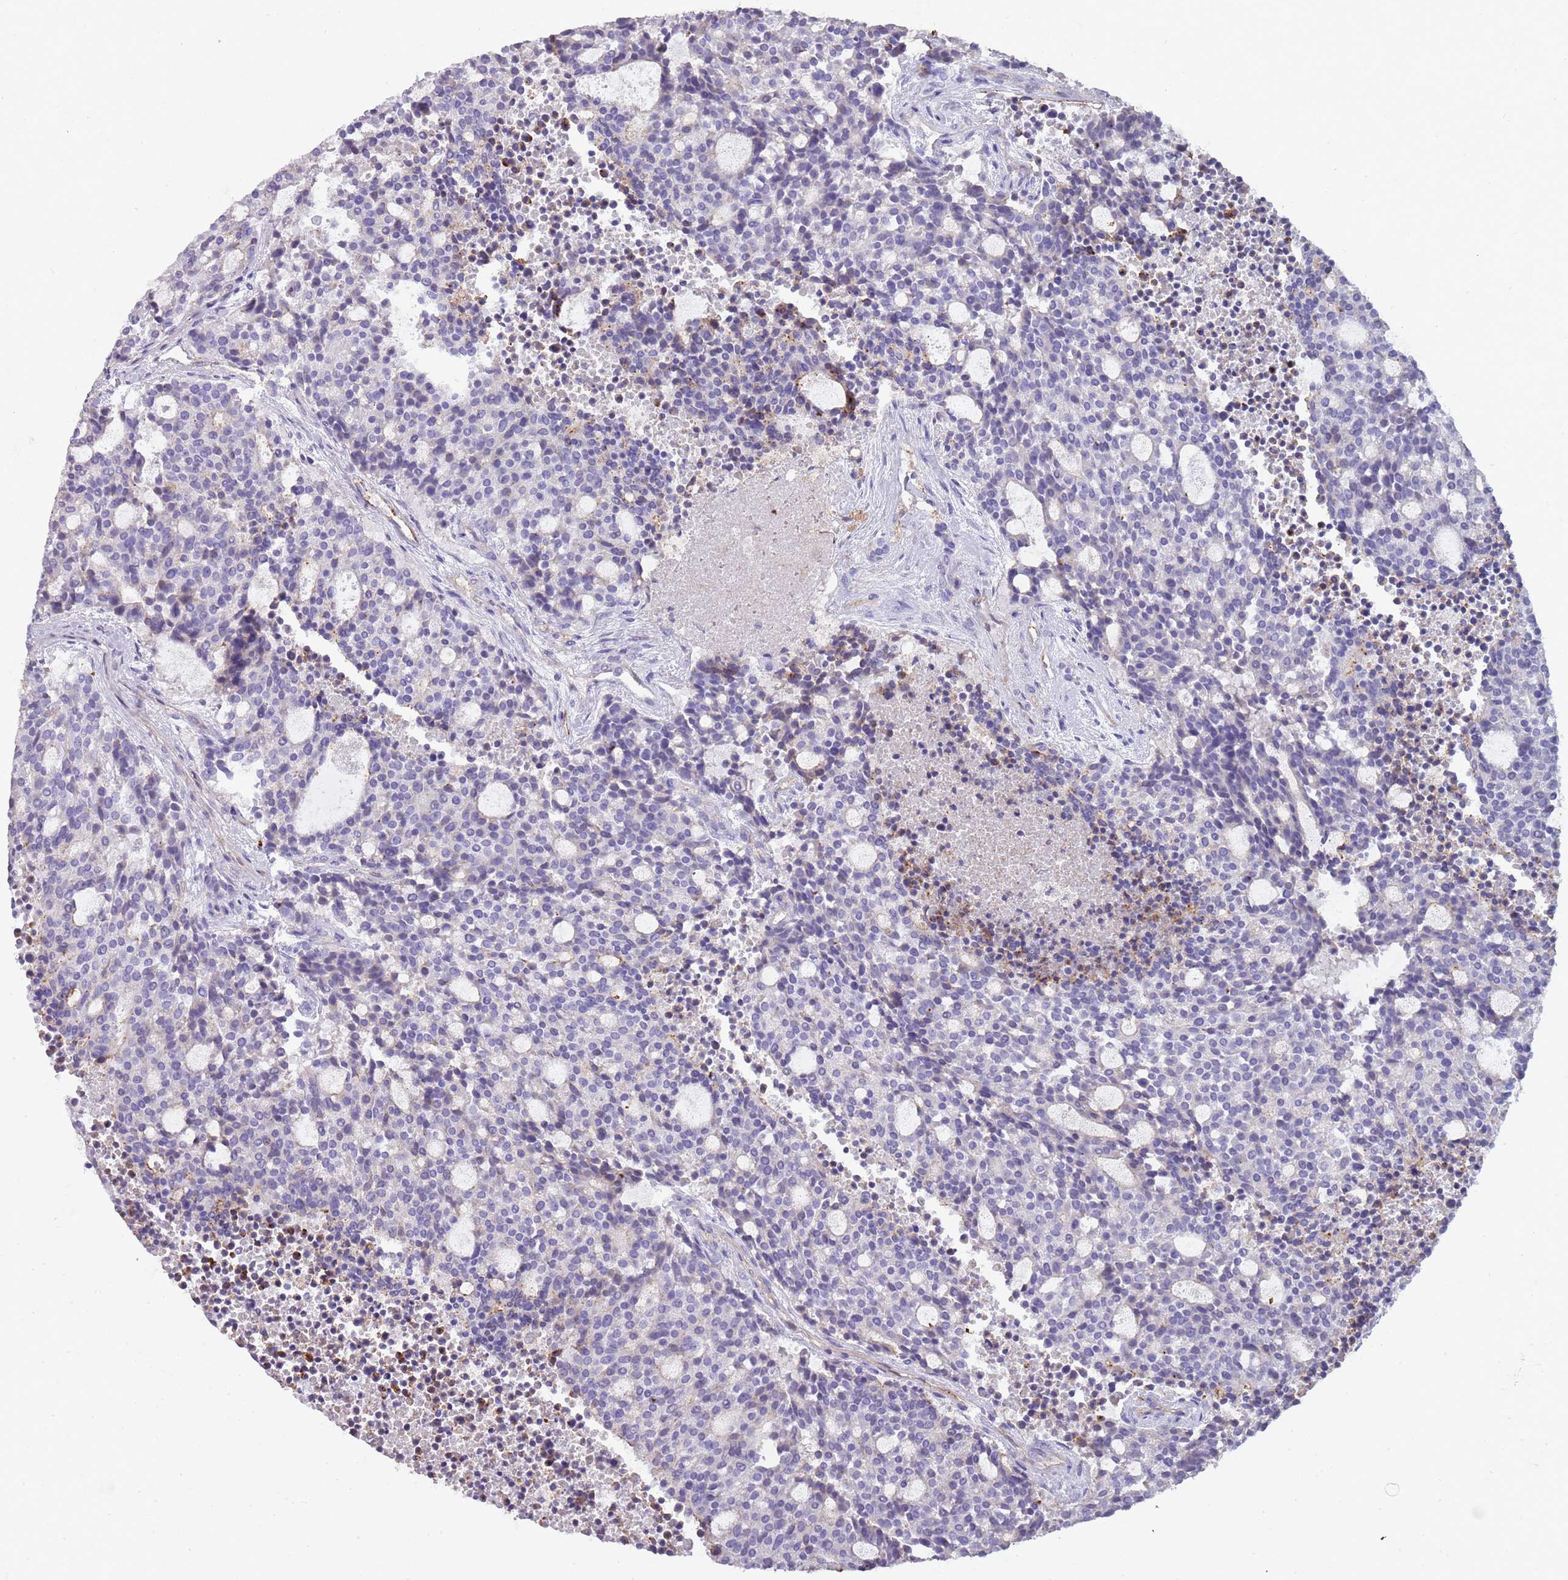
{"staining": {"intensity": "negative", "quantity": "none", "location": "none"}, "tissue": "carcinoid", "cell_type": "Tumor cells", "image_type": "cancer", "snomed": [{"axis": "morphology", "description": "Carcinoid, malignant, NOS"}, {"axis": "topography", "description": "Pancreas"}], "caption": "Tumor cells are negative for protein expression in human carcinoid.", "gene": "NBPF3", "patient": {"sex": "female", "age": 54}}